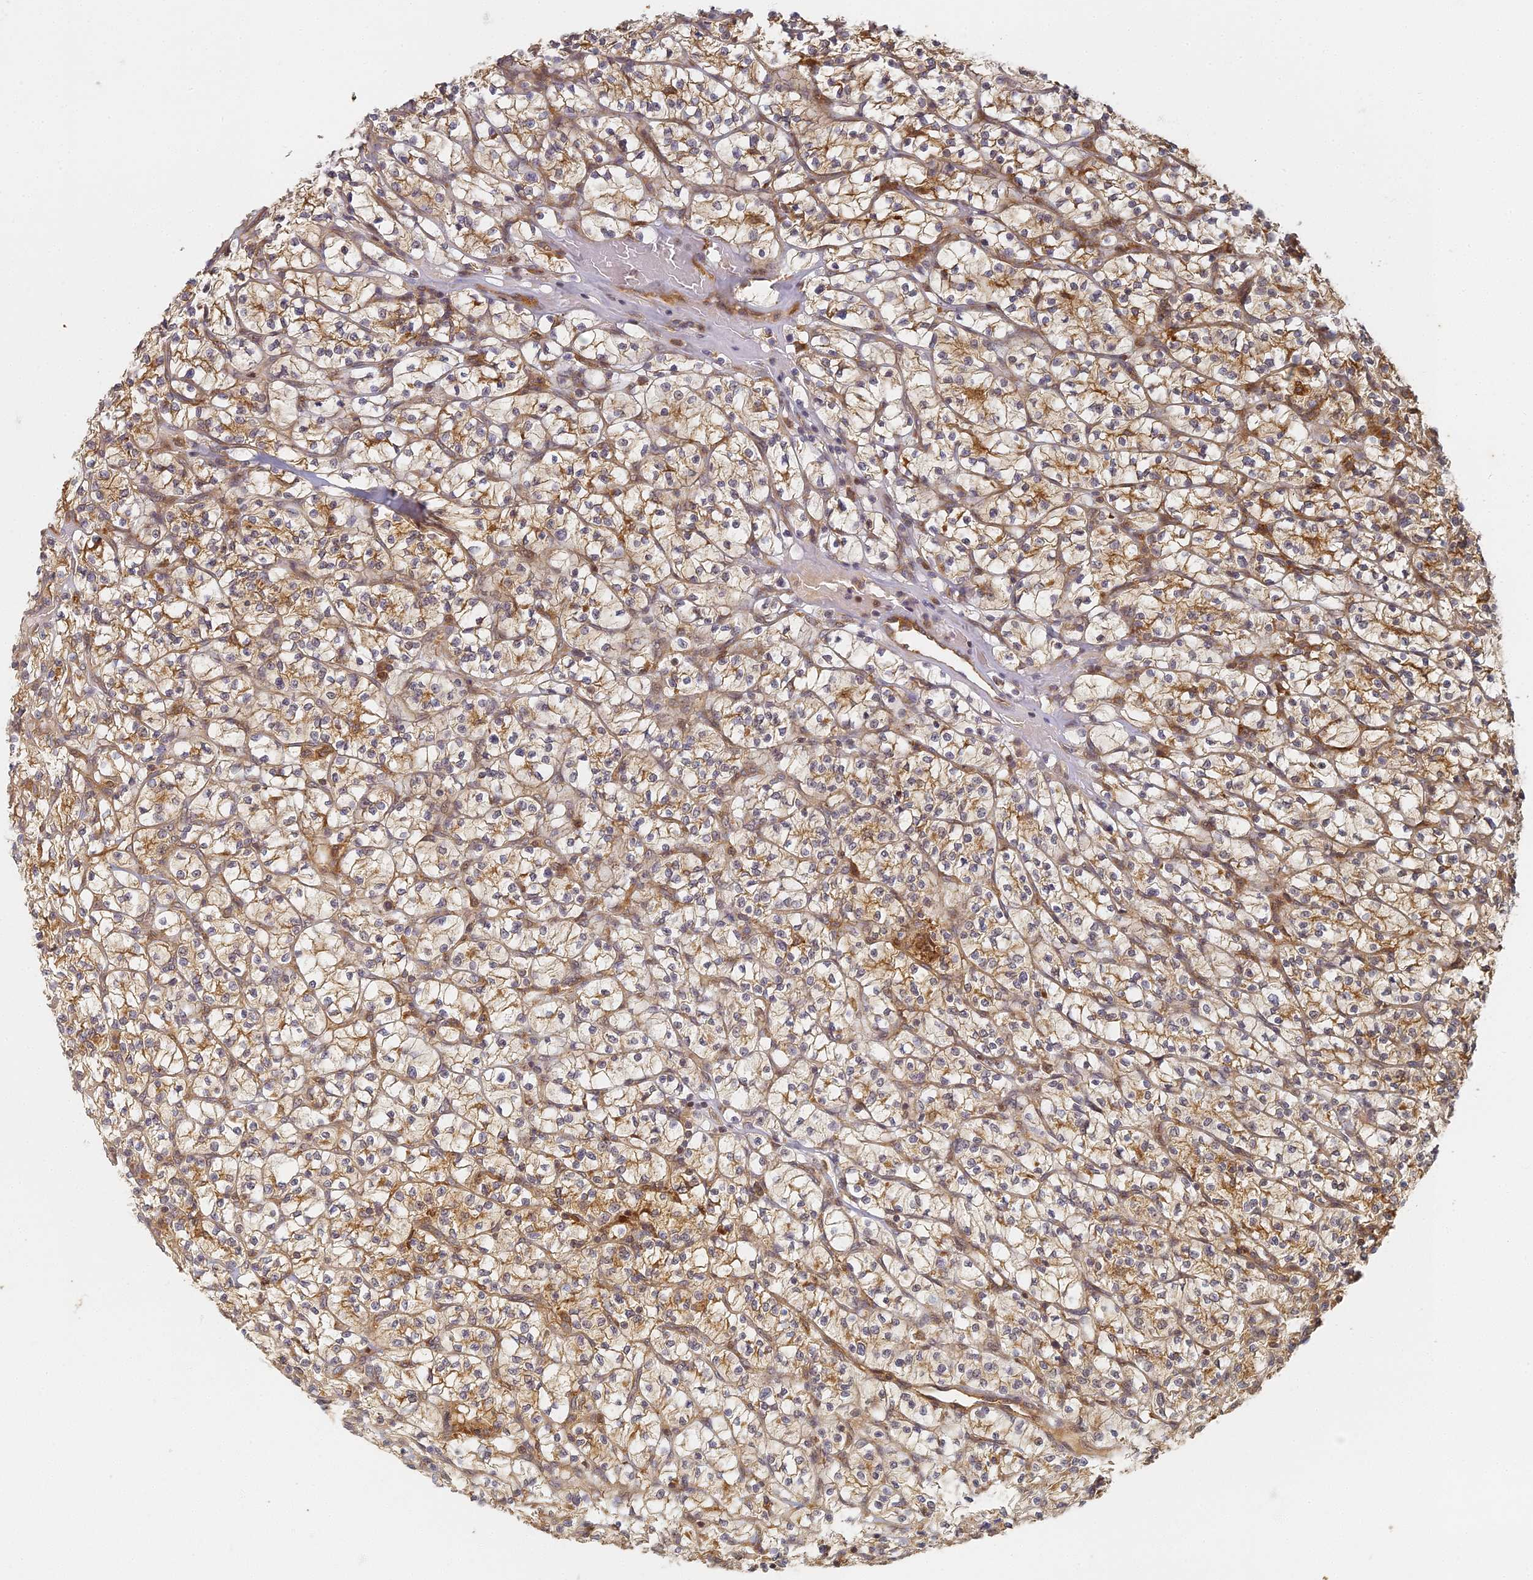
{"staining": {"intensity": "moderate", "quantity": "25%-75%", "location": "cytoplasmic/membranous"}, "tissue": "renal cancer", "cell_type": "Tumor cells", "image_type": "cancer", "snomed": [{"axis": "morphology", "description": "Adenocarcinoma, NOS"}, {"axis": "topography", "description": "Kidney"}], "caption": "Immunohistochemical staining of renal cancer (adenocarcinoma) reveals medium levels of moderate cytoplasmic/membranous staining in about 25%-75% of tumor cells.", "gene": "INO80D", "patient": {"sex": "female", "age": 64}}